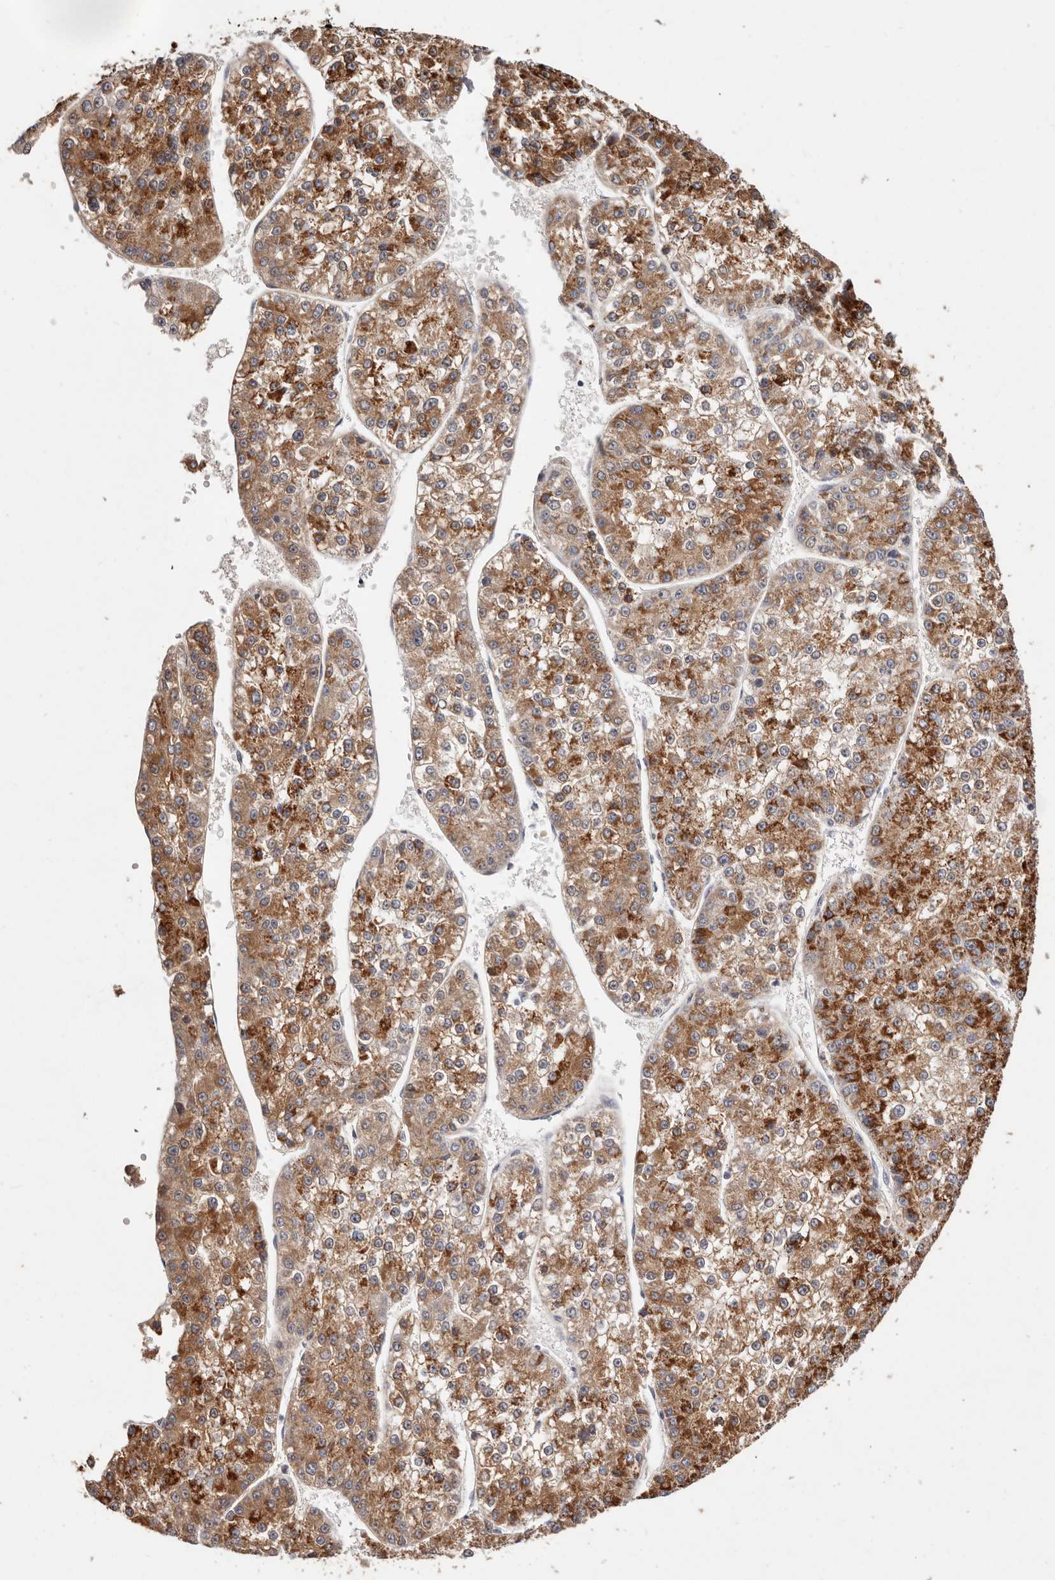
{"staining": {"intensity": "moderate", "quantity": ">75%", "location": "cytoplasmic/membranous"}, "tissue": "liver cancer", "cell_type": "Tumor cells", "image_type": "cancer", "snomed": [{"axis": "morphology", "description": "Carcinoma, Hepatocellular, NOS"}, {"axis": "topography", "description": "Liver"}], "caption": "Liver cancer (hepatocellular carcinoma) tissue shows moderate cytoplasmic/membranous positivity in approximately >75% of tumor cells", "gene": "THBS3", "patient": {"sex": "female", "age": 73}}